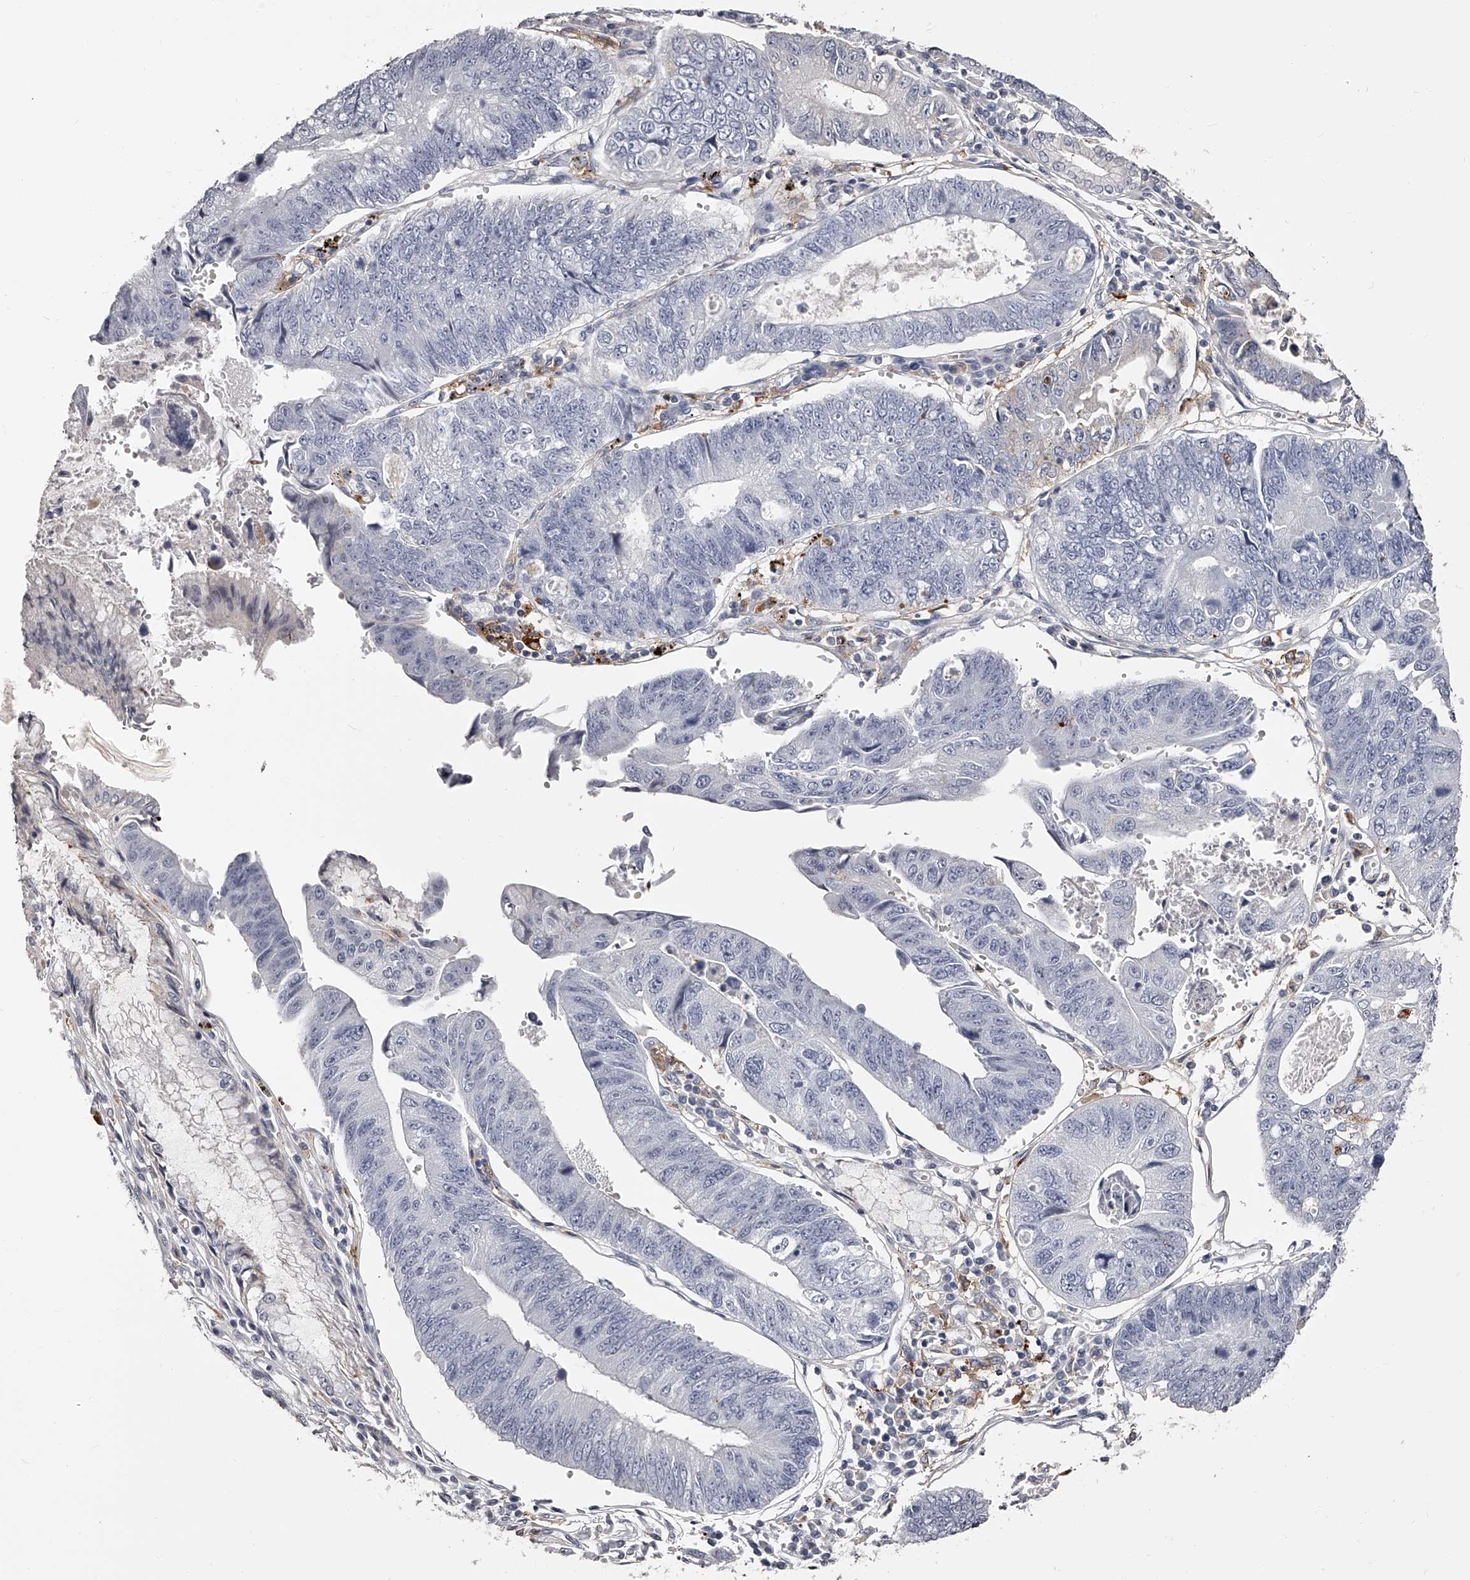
{"staining": {"intensity": "negative", "quantity": "none", "location": "none"}, "tissue": "stomach cancer", "cell_type": "Tumor cells", "image_type": "cancer", "snomed": [{"axis": "morphology", "description": "Adenocarcinoma, NOS"}, {"axis": "topography", "description": "Stomach"}], "caption": "Immunohistochemistry of stomach cancer reveals no expression in tumor cells. Nuclei are stained in blue.", "gene": "PACSIN1", "patient": {"sex": "male", "age": 59}}